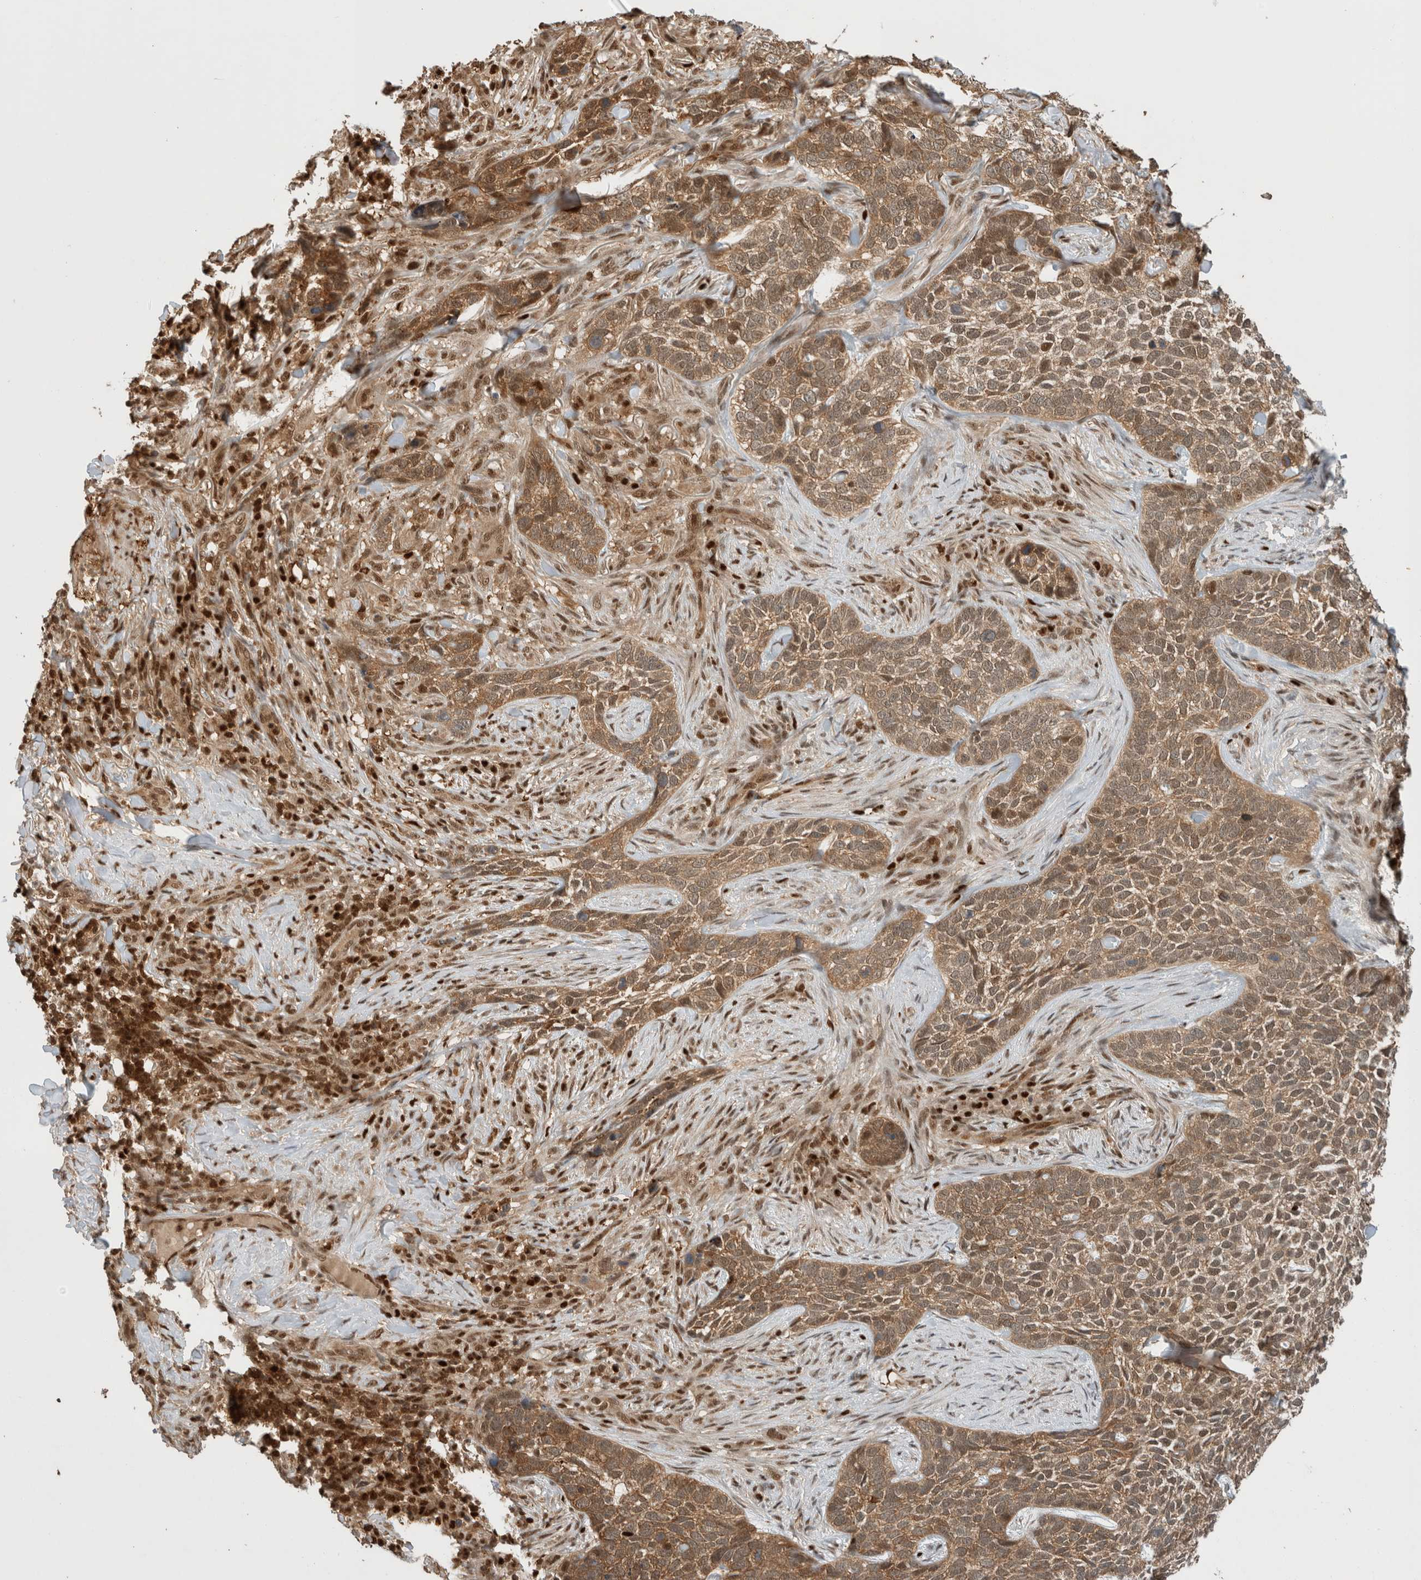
{"staining": {"intensity": "moderate", "quantity": ">75%", "location": "cytoplasmic/membranous"}, "tissue": "skin cancer", "cell_type": "Tumor cells", "image_type": "cancer", "snomed": [{"axis": "morphology", "description": "Basal cell carcinoma"}, {"axis": "topography", "description": "Skin"}], "caption": "Immunohistochemistry image of skin basal cell carcinoma stained for a protein (brown), which shows medium levels of moderate cytoplasmic/membranous positivity in approximately >75% of tumor cells.", "gene": "SNRNP40", "patient": {"sex": "female", "age": 64}}